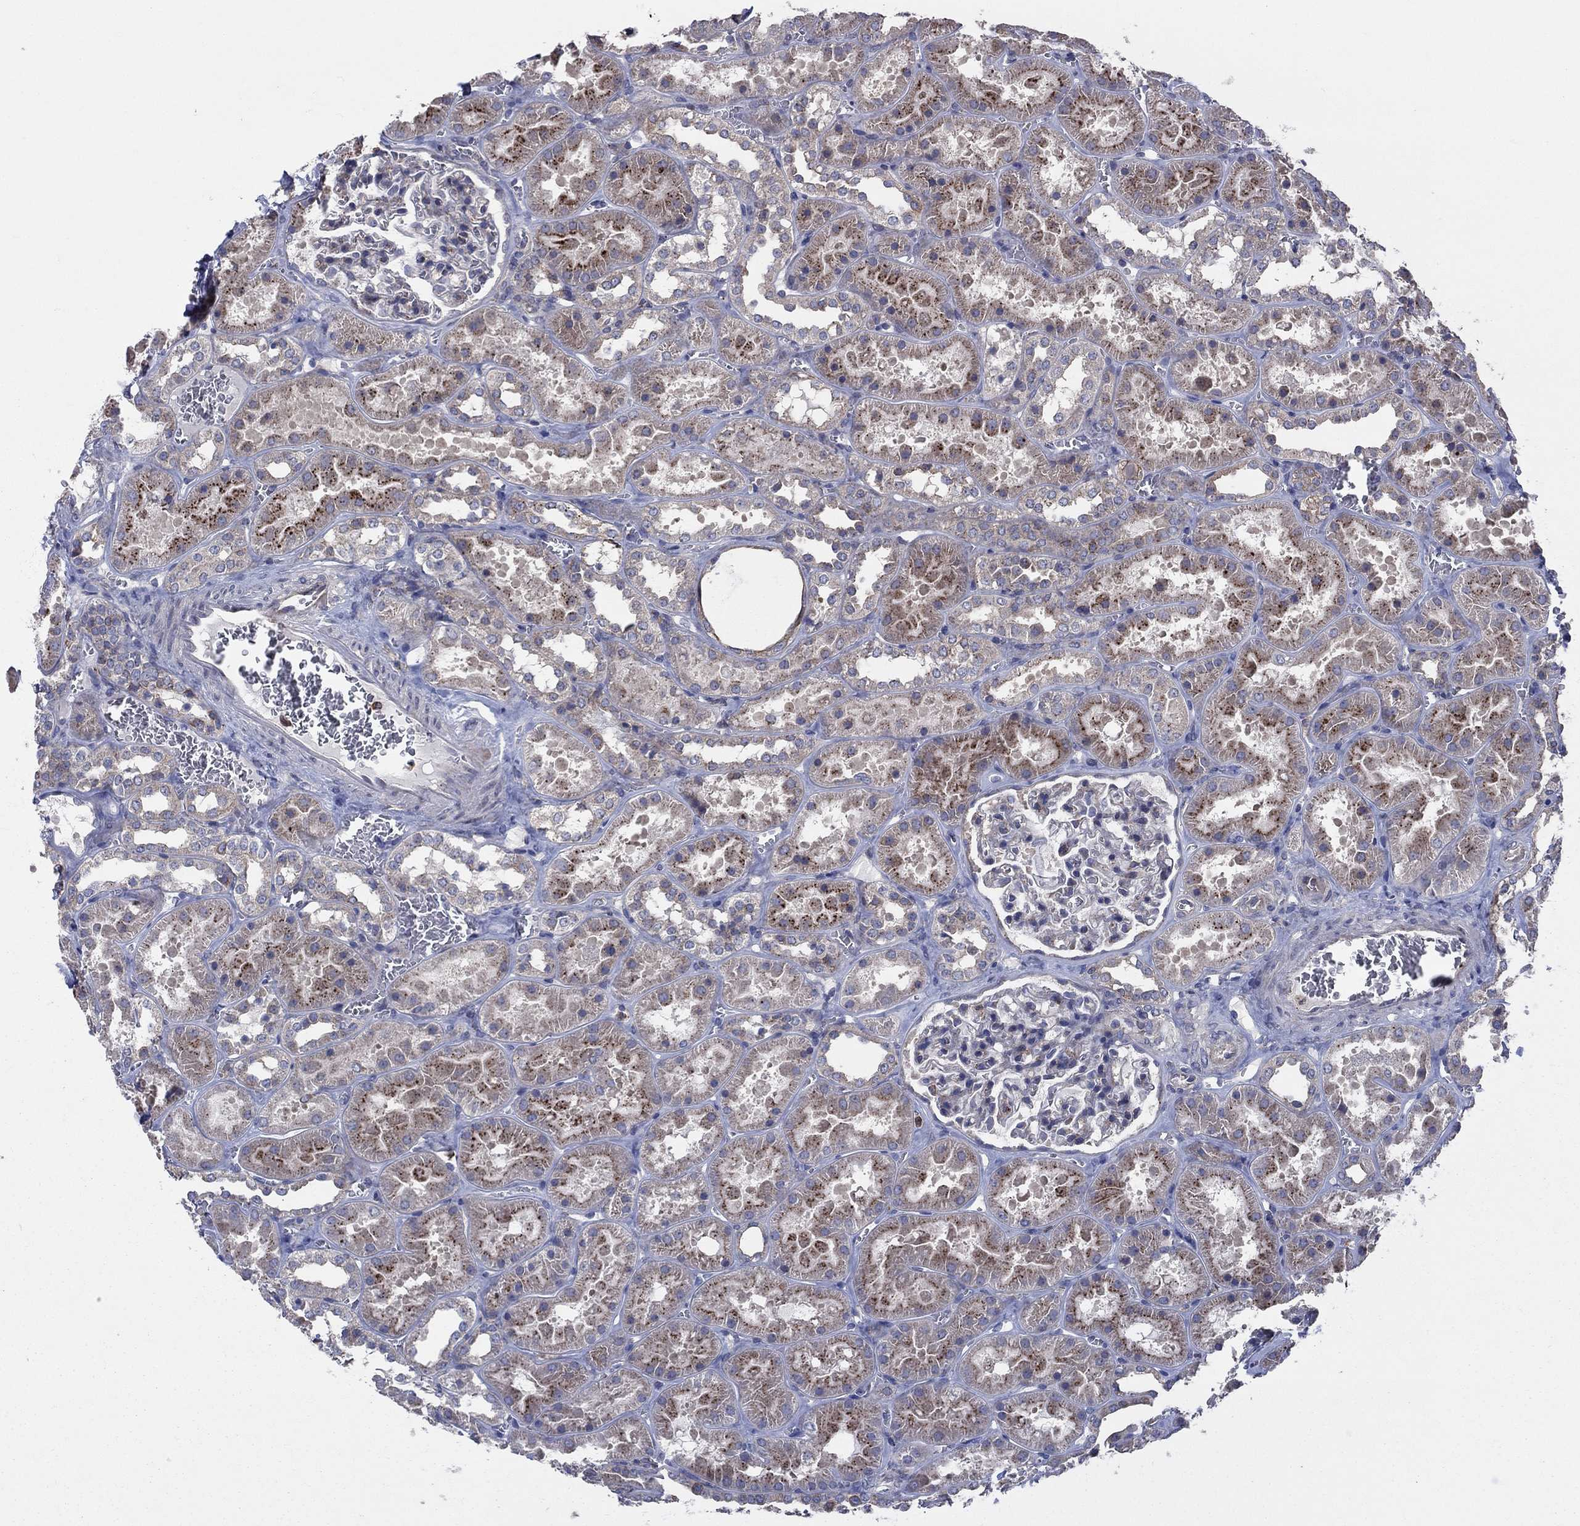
{"staining": {"intensity": "moderate", "quantity": "<25%", "location": "cytoplasmic/membranous"}, "tissue": "kidney", "cell_type": "Cells in glomeruli", "image_type": "normal", "snomed": [{"axis": "morphology", "description": "Normal tissue, NOS"}, {"axis": "topography", "description": "Kidney"}], "caption": "Moderate cytoplasmic/membranous staining is identified in about <25% of cells in glomeruli in benign kidney. The staining is performed using DAB (3,3'-diaminobenzidine) brown chromogen to label protein expression. The nuclei are counter-stained blue using hematoxylin.", "gene": "MEA1", "patient": {"sex": "female", "age": 41}}